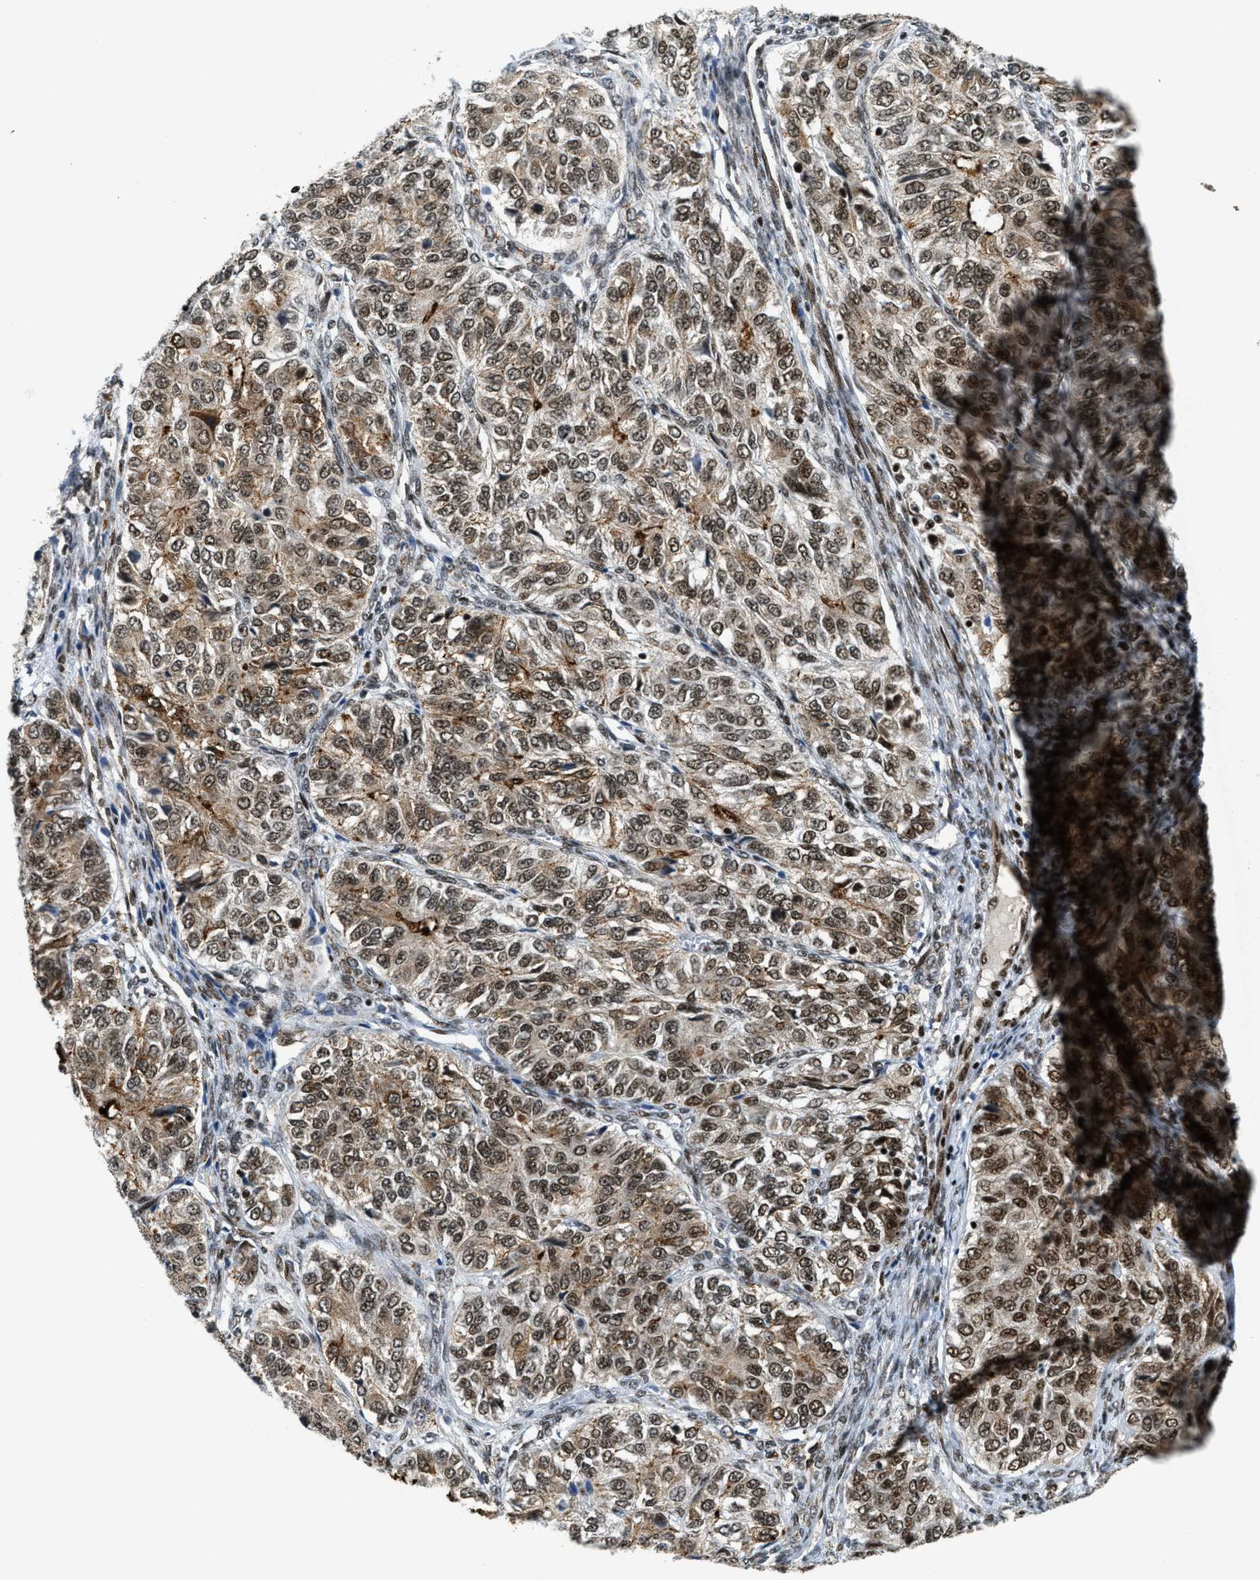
{"staining": {"intensity": "strong", "quantity": ">75%", "location": "cytoplasmic/membranous,nuclear"}, "tissue": "ovarian cancer", "cell_type": "Tumor cells", "image_type": "cancer", "snomed": [{"axis": "morphology", "description": "Carcinoma, endometroid"}, {"axis": "topography", "description": "Ovary"}], "caption": "A photomicrograph of human endometroid carcinoma (ovarian) stained for a protein exhibits strong cytoplasmic/membranous and nuclear brown staining in tumor cells.", "gene": "GABPB1", "patient": {"sex": "female", "age": 51}}